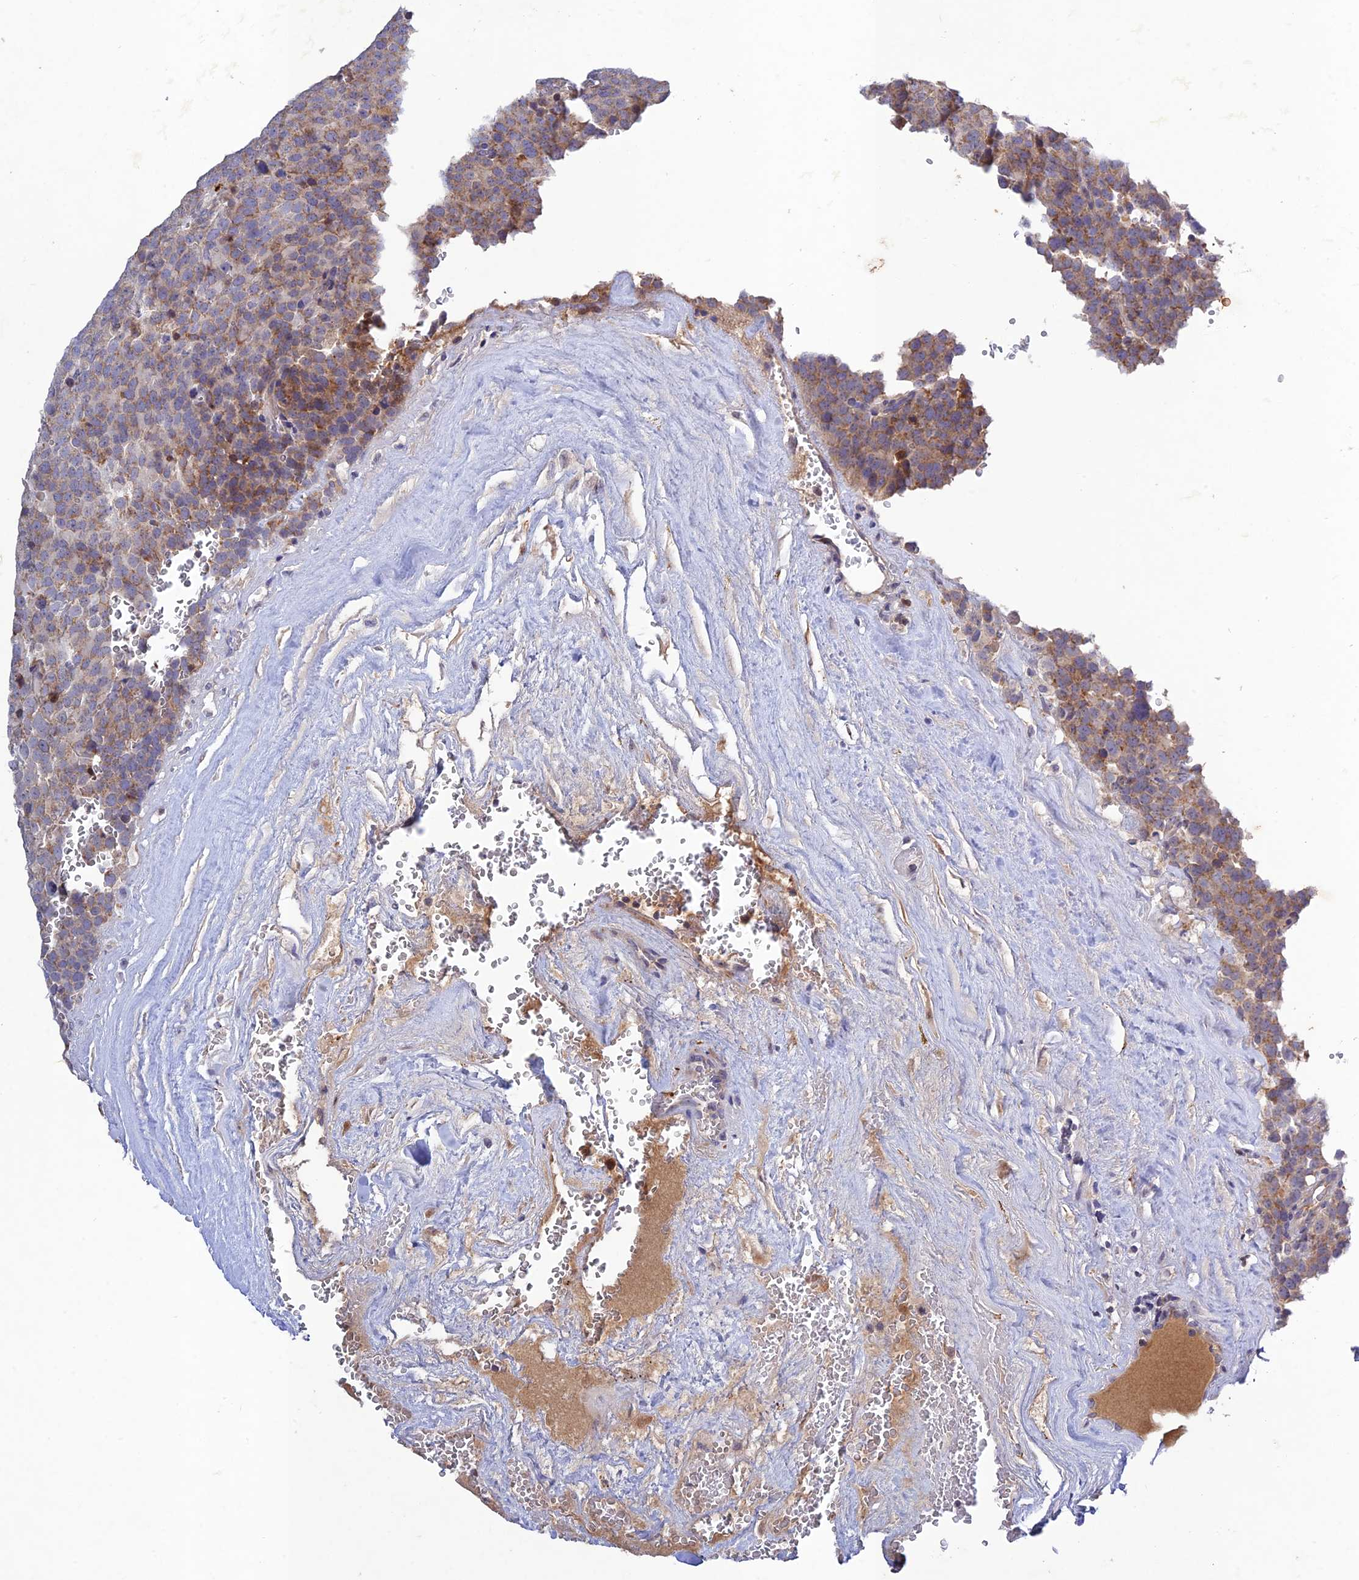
{"staining": {"intensity": "weak", "quantity": "25%-75%", "location": "cytoplasmic/membranous"}, "tissue": "testis cancer", "cell_type": "Tumor cells", "image_type": "cancer", "snomed": [{"axis": "morphology", "description": "Seminoma, NOS"}, {"axis": "topography", "description": "Testis"}], "caption": "Immunohistochemical staining of testis cancer (seminoma) demonstrates low levels of weak cytoplasmic/membranous protein positivity in about 25%-75% of tumor cells.", "gene": "CHST5", "patient": {"sex": "male", "age": 71}}